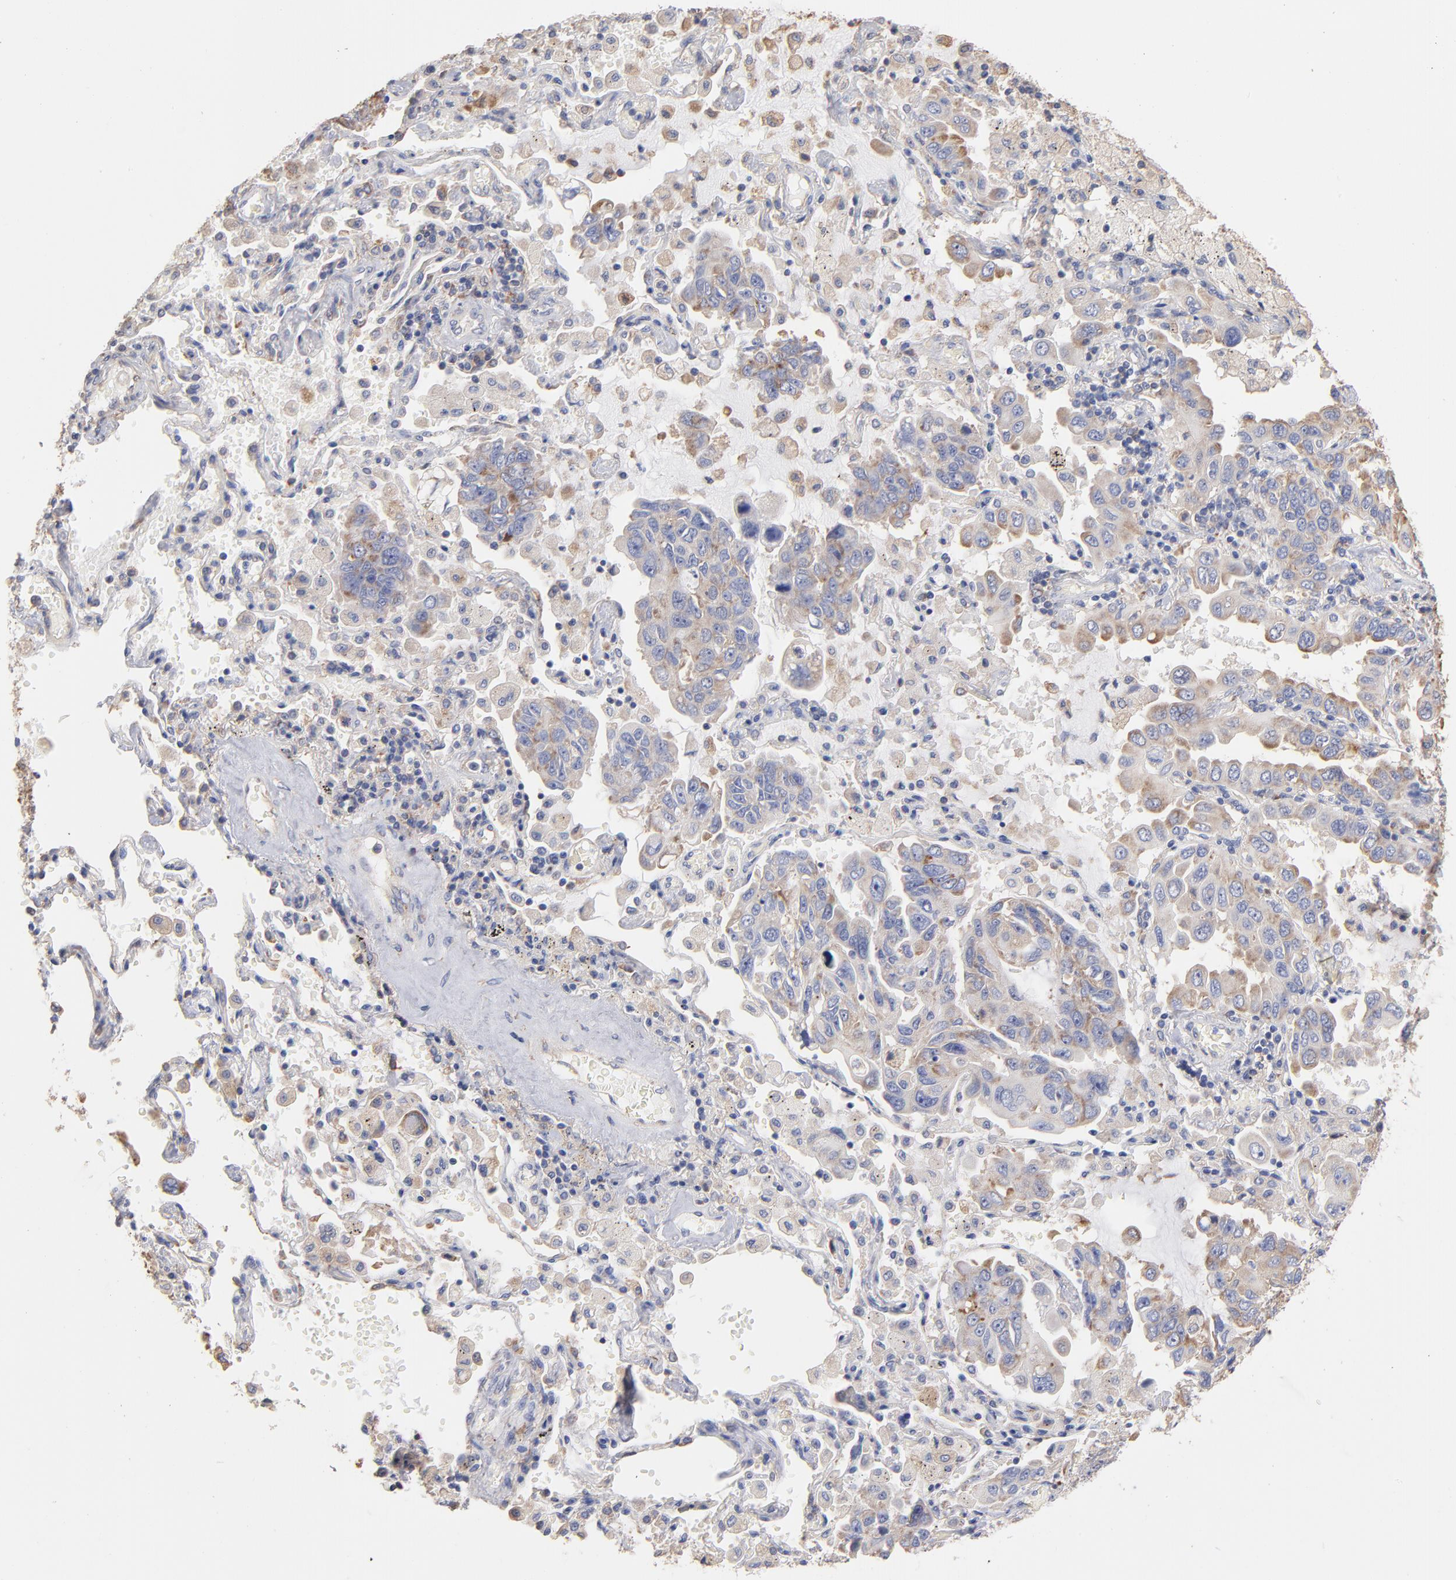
{"staining": {"intensity": "weak", "quantity": "<25%", "location": "cytoplasmic/membranous"}, "tissue": "lung cancer", "cell_type": "Tumor cells", "image_type": "cancer", "snomed": [{"axis": "morphology", "description": "Adenocarcinoma, NOS"}, {"axis": "topography", "description": "Lung"}], "caption": "Immunohistochemistry of lung adenocarcinoma demonstrates no staining in tumor cells.", "gene": "RPL9", "patient": {"sex": "male", "age": 64}}